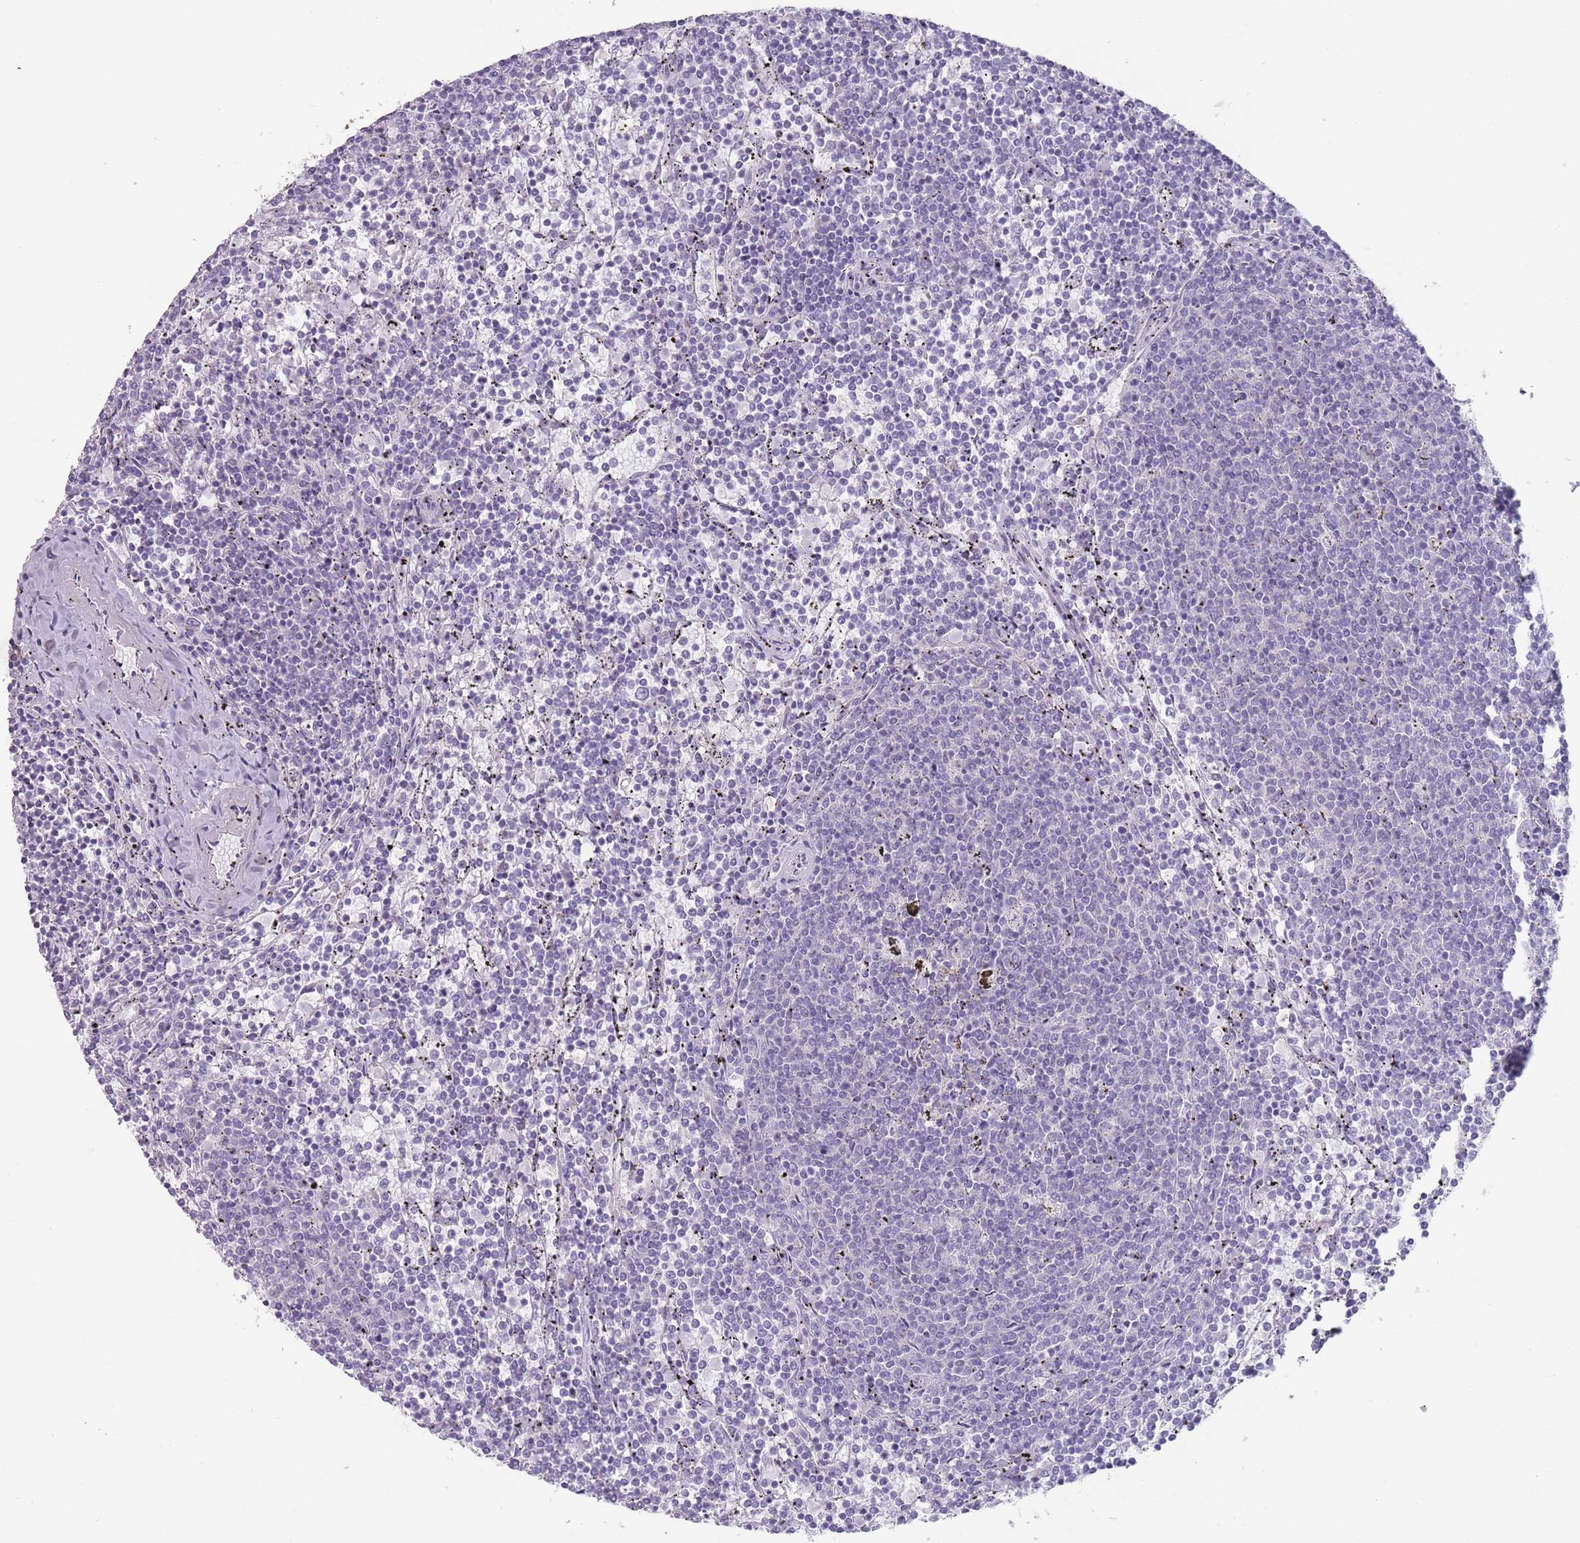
{"staining": {"intensity": "negative", "quantity": "none", "location": "none"}, "tissue": "lymphoma", "cell_type": "Tumor cells", "image_type": "cancer", "snomed": [{"axis": "morphology", "description": "Malignant lymphoma, non-Hodgkin's type, Low grade"}, {"axis": "topography", "description": "Spleen"}], "caption": "IHC image of human malignant lymphoma, non-Hodgkin's type (low-grade) stained for a protein (brown), which exhibits no positivity in tumor cells. The staining was performed using DAB to visualize the protein expression in brown, while the nuclei were stained in blue with hematoxylin (Magnification: 20x).", "gene": "PAIP2B", "patient": {"sex": "female", "age": 50}}